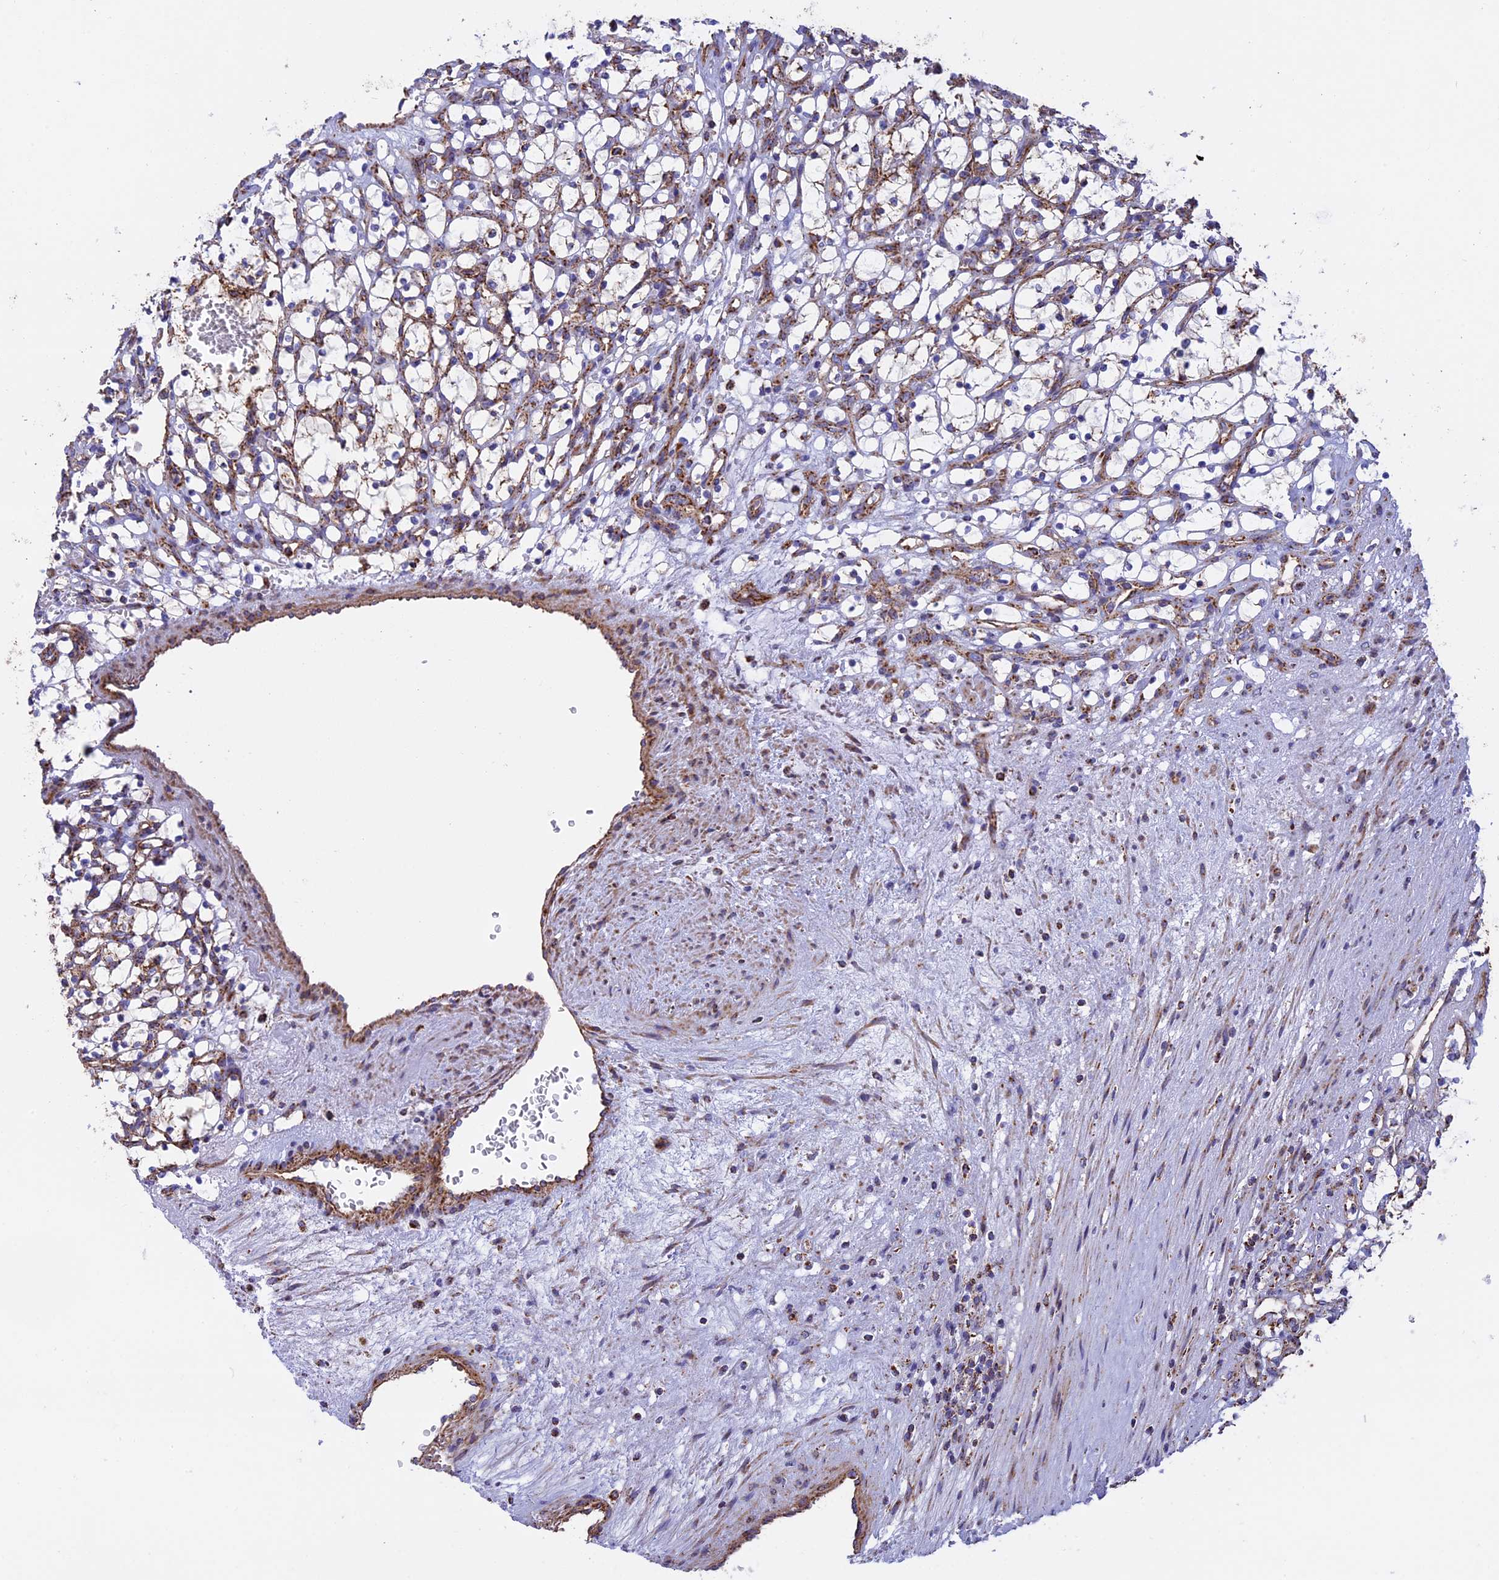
{"staining": {"intensity": "moderate", "quantity": ">75%", "location": "cytoplasmic/membranous"}, "tissue": "renal cancer", "cell_type": "Tumor cells", "image_type": "cancer", "snomed": [{"axis": "morphology", "description": "Adenocarcinoma, NOS"}, {"axis": "topography", "description": "Kidney"}], "caption": "Protein expression by immunohistochemistry (IHC) demonstrates moderate cytoplasmic/membranous expression in about >75% of tumor cells in renal cancer (adenocarcinoma).", "gene": "UQCRB", "patient": {"sex": "female", "age": 69}}